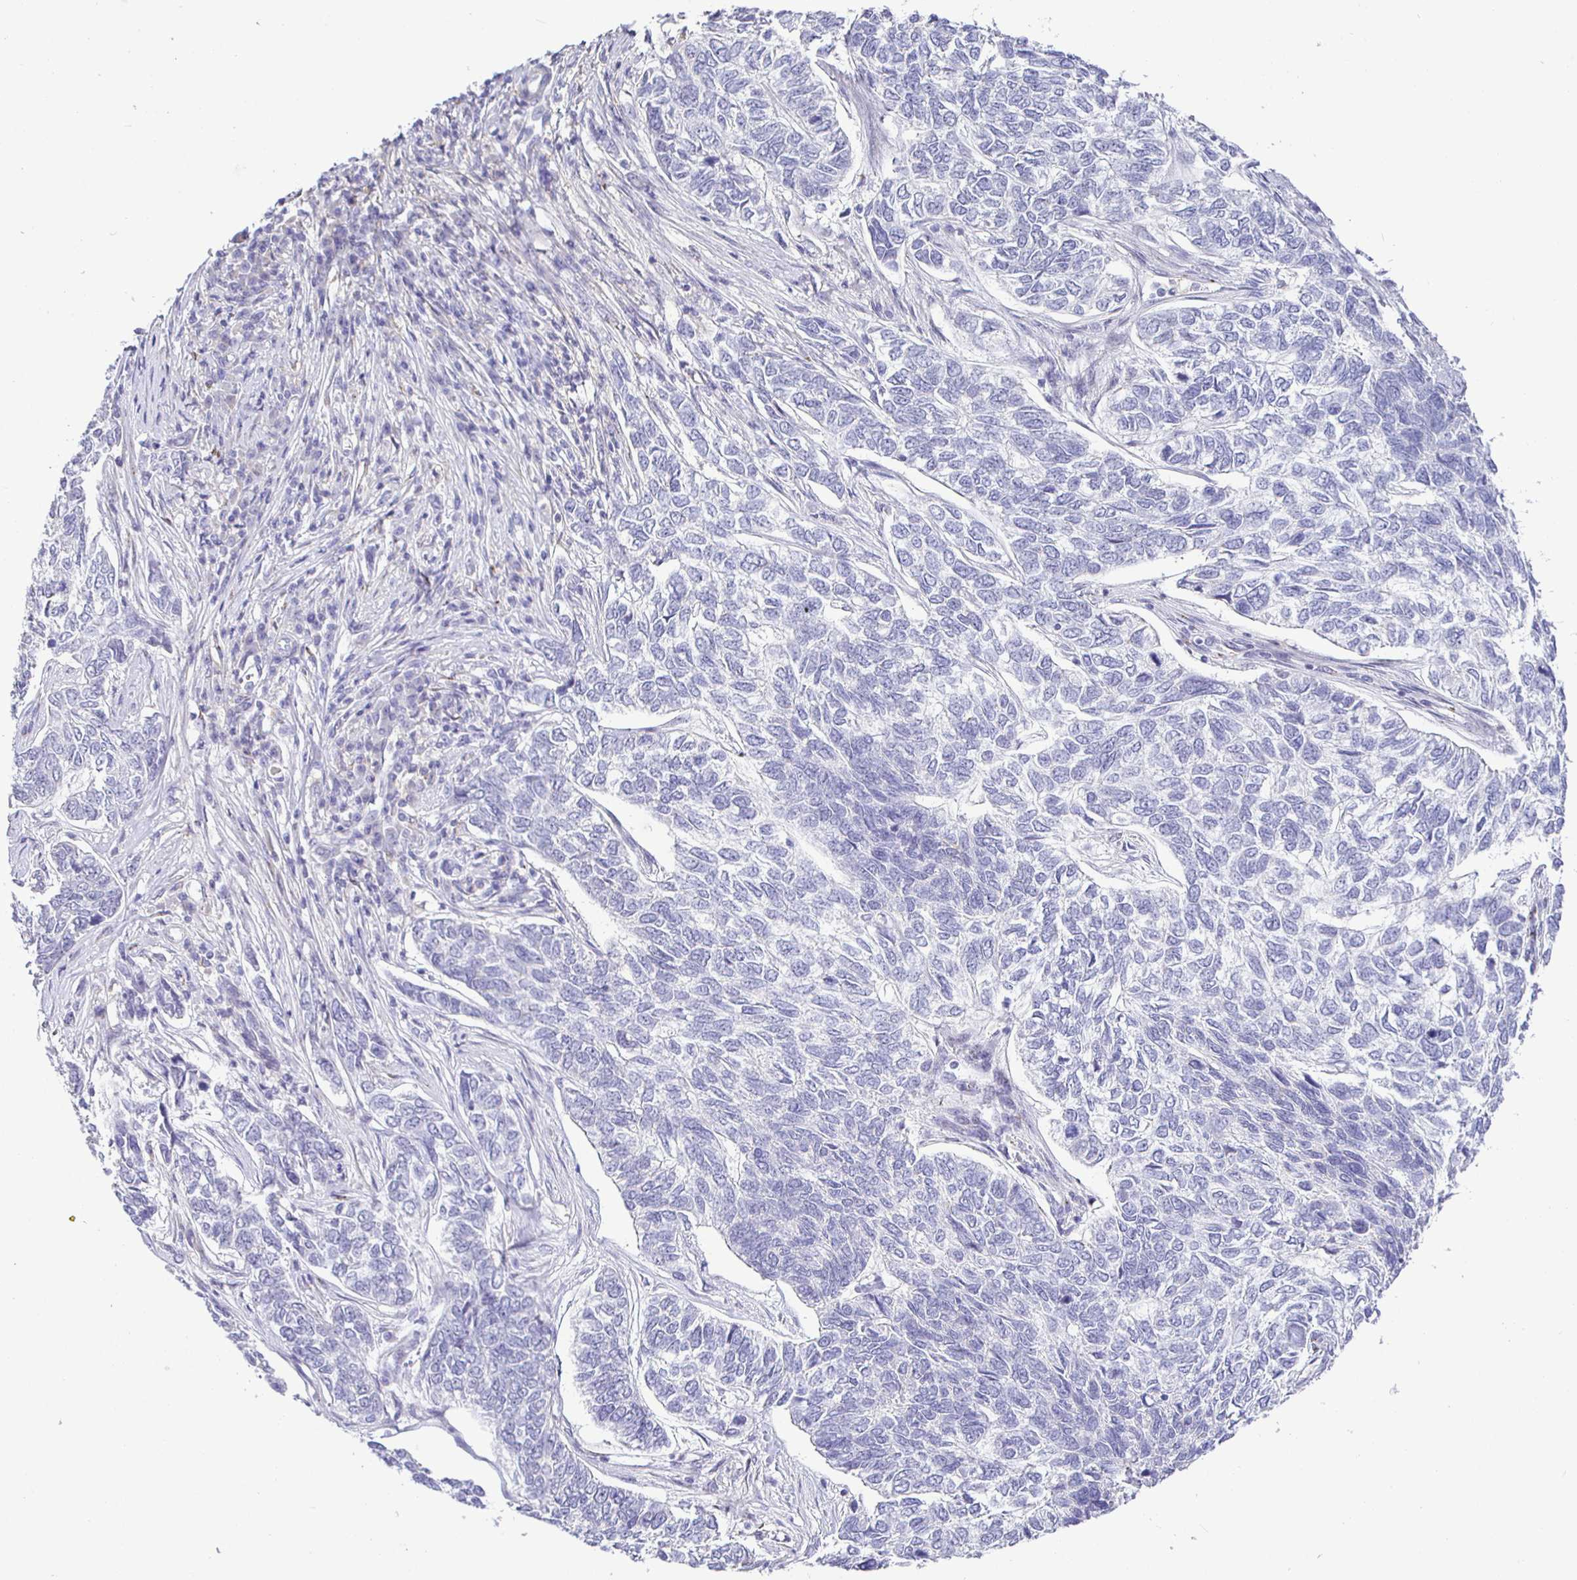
{"staining": {"intensity": "negative", "quantity": "none", "location": "none"}, "tissue": "skin cancer", "cell_type": "Tumor cells", "image_type": "cancer", "snomed": [{"axis": "morphology", "description": "Basal cell carcinoma"}, {"axis": "topography", "description": "Skin"}], "caption": "A high-resolution histopathology image shows immunohistochemistry staining of skin cancer, which demonstrates no significant expression in tumor cells.", "gene": "SIRPA", "patient": {"sex": "female", "age": 65}}